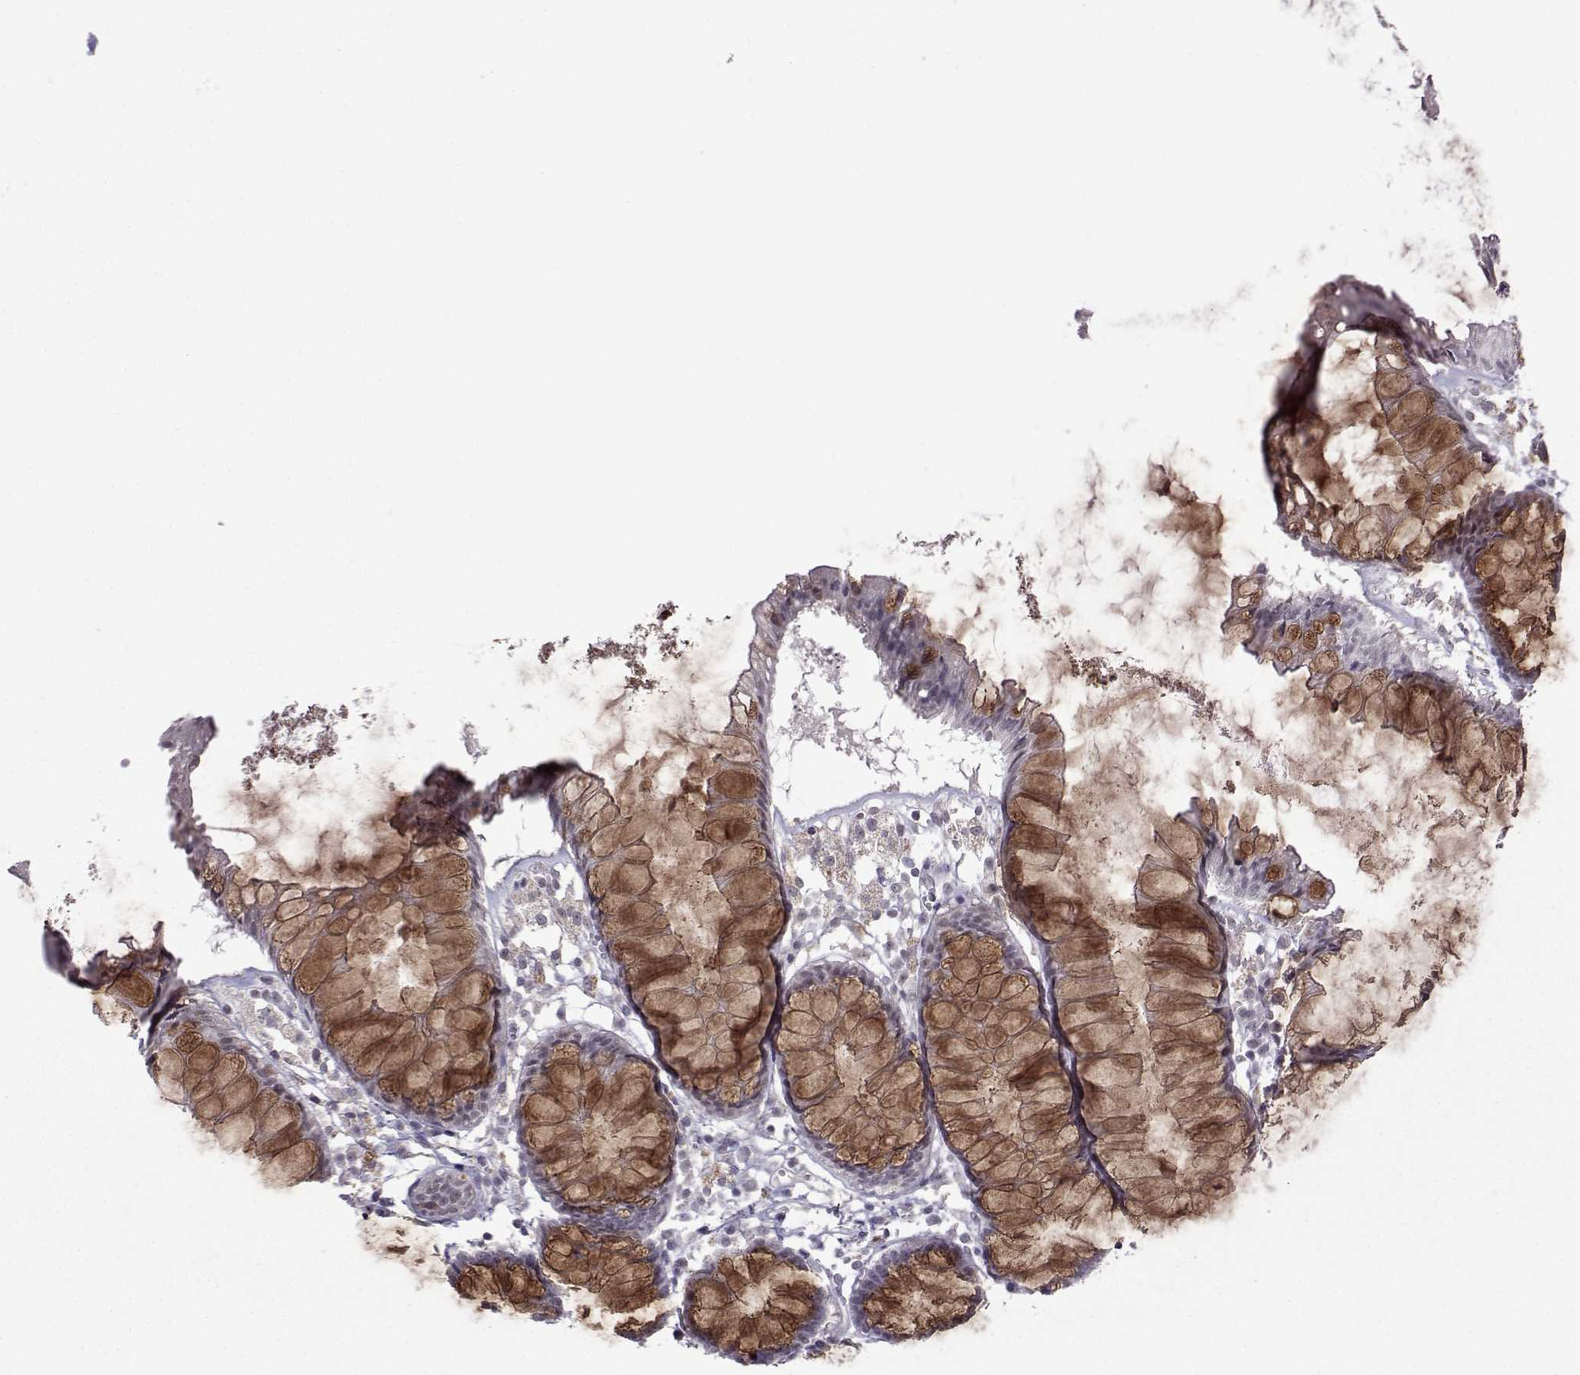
{"staining": {"intensity": "negative", "quantity": "none", "location": "none"}, "tissue": "colon", "cell_type": "Endothelial cells", "image_type": "normal", "snomed": [{"axis": "morphology", "description": "Normal tissue, NOS"}, {"axis": "morphology", "description": "Adenocarcinoma, NOS"}, {"axis": "topography", "description": "Colon"}], "caption": "DAB (3,3'-diaminobenzidine) immunohistochemical staining of benign human colon shows no significant staining in endothelial cells.", "gene": "CCL28", "patient": {"sex": "male", "age": 65}}